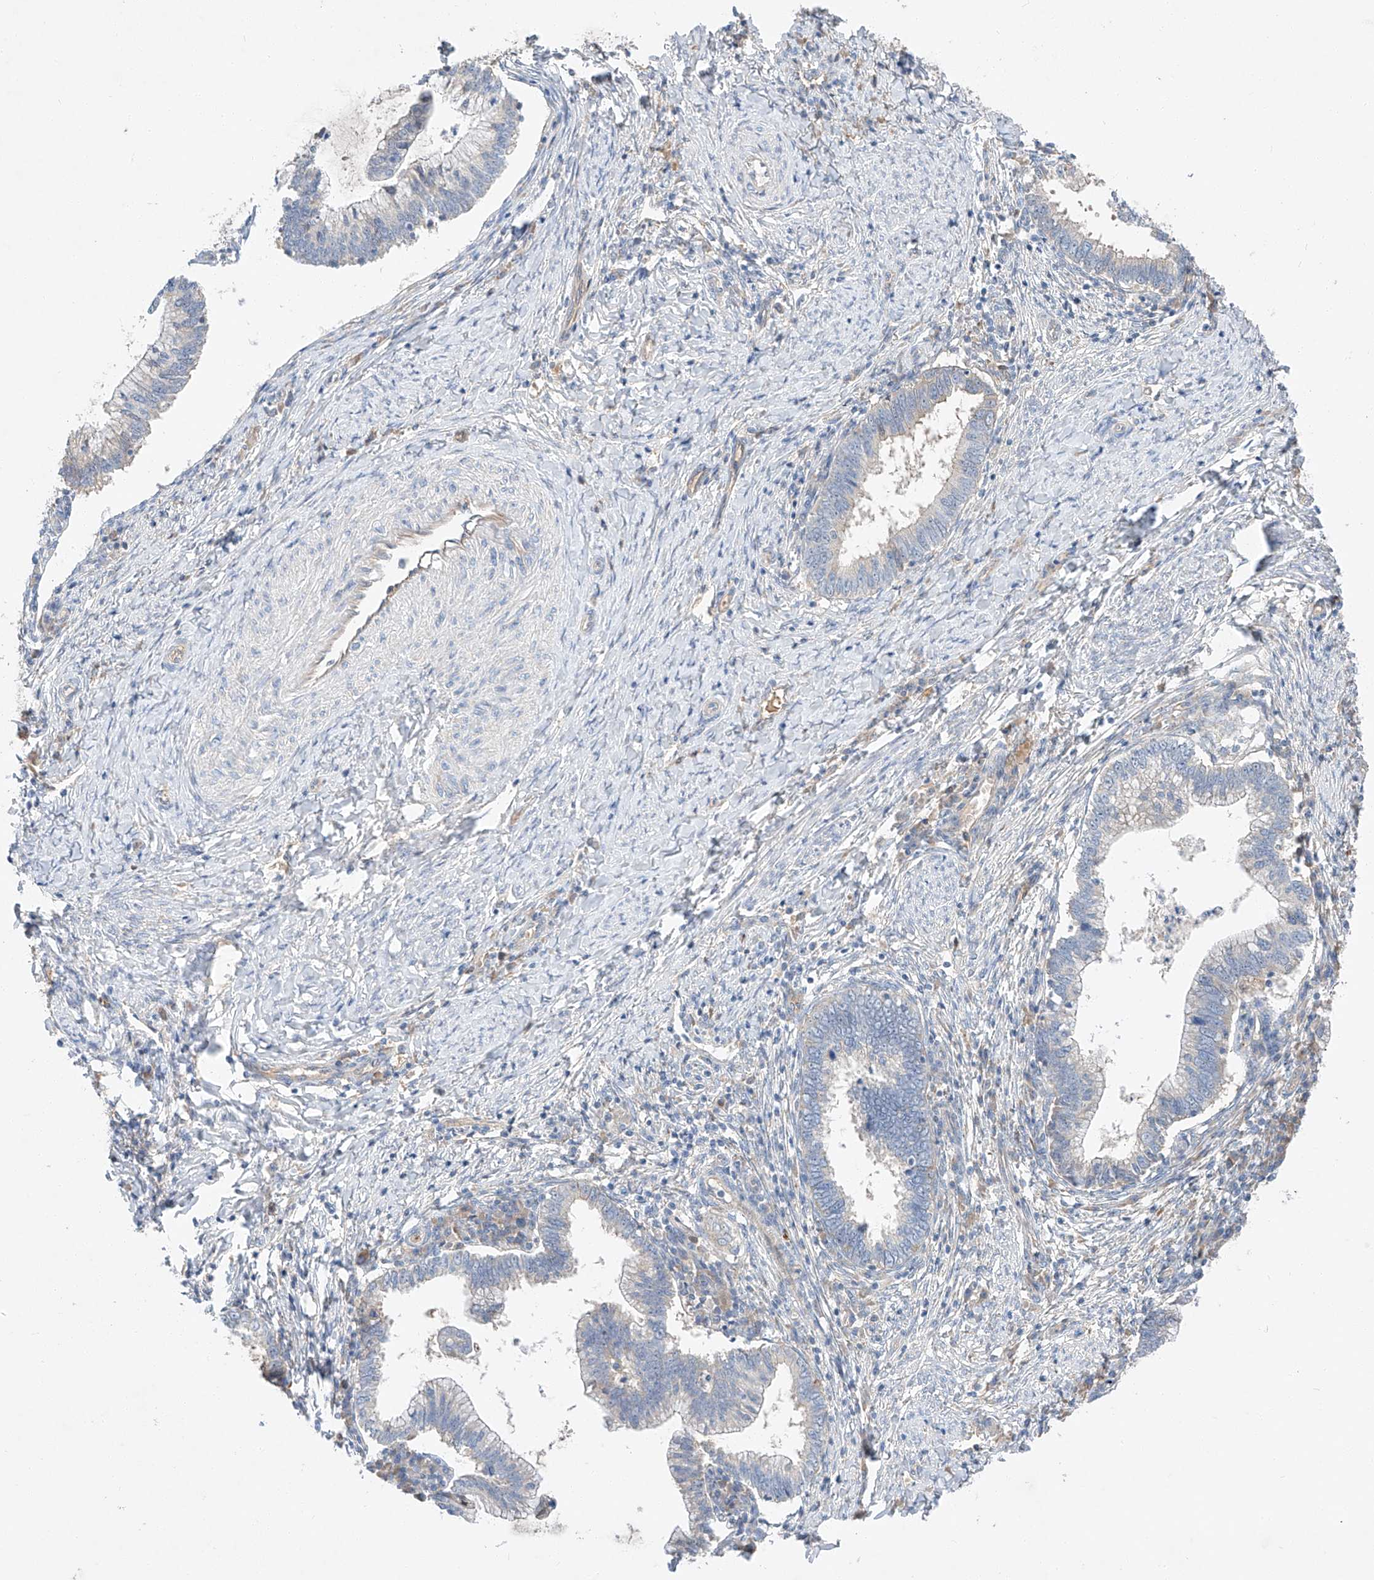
{"staining": {"intensity": "negative", "quantity": "none", "location": "none"}, "tissue": "cervical cancer", "cell_type": "Tumor cells", "image_type": "cancer", "snomed": [{"axis": "morphology", "description": "Adenocarcinoma, NOS"}, {"axis": "topography", "description": "Cervix"}], "caption": "A photomicrograph of human adenocarcinoma (cervical) is negative for staining in tumor cells.", "gene": "RUSC1", "patient": {"sex": "female", "age": 36}}